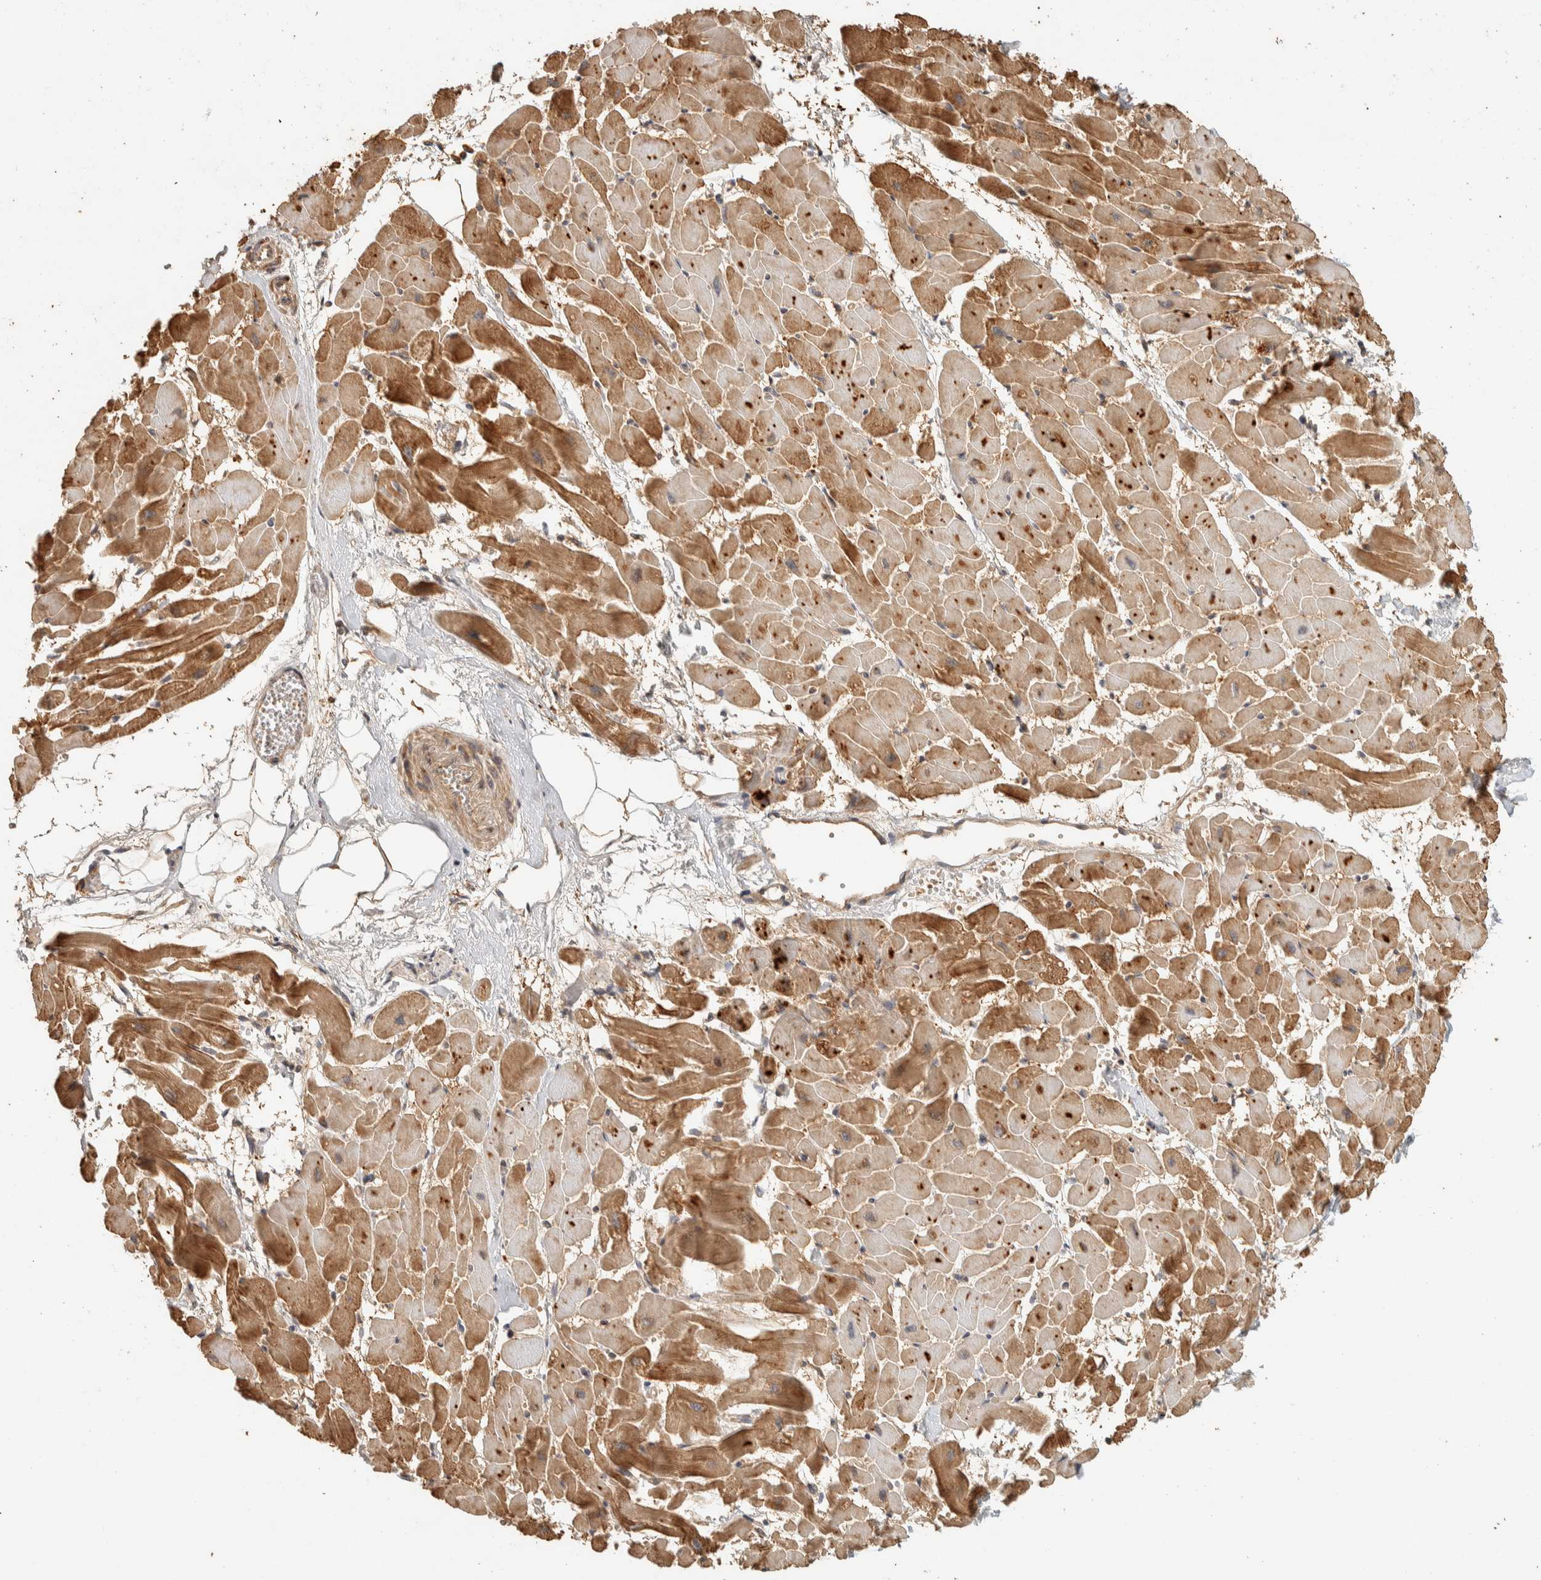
{"staining": {"intensity": "moderate", "quantity": ">75%", "location": "cytoplasmic/membranous"}, "tissue": "heart muscle", "cell_type": "Cardiomyocytes", "image_type": "normal", "snomed": [{"axis": "morphology", "description": "Normal tissue, NOS"}, {"axis": "topography", "description": "Heart"}], "caption": "The micrograph displays immunohistochemical staining of normal heart muscle. There is moderate cytoplasmic/membranous positivity is identified in about >75% of cardiomyocytes.", "gene": "EXOC7", "patient": {"sex": "female", "age": 19}}